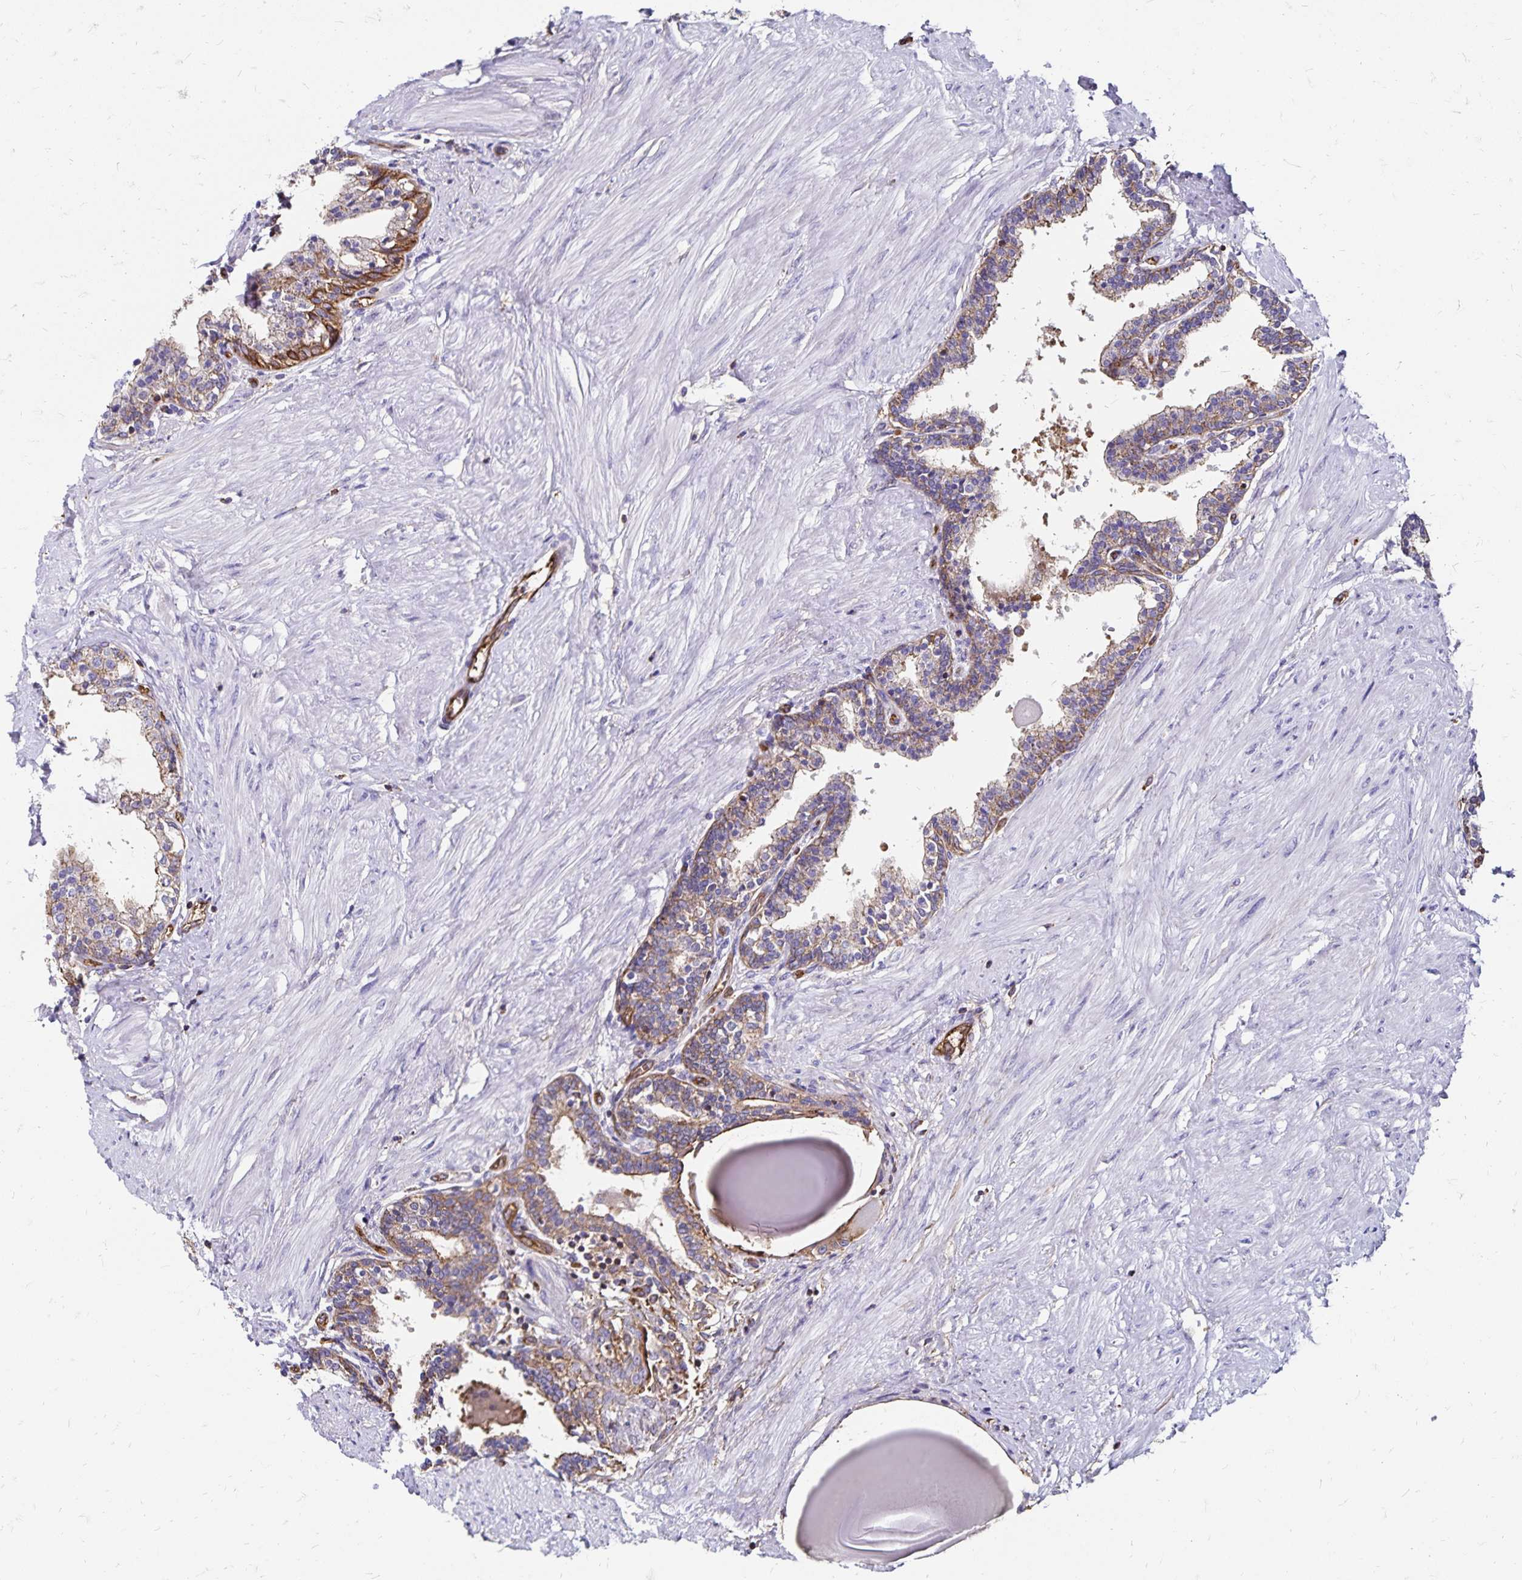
{"staining": {"intensity": "weak", "quantity": "25%-75%", "location": "cytoplasmic/membranous"}, "tissue": "prostate", "cell_type": "Glandular cells", "image_type": "normal", "snomed": [{"axis": "morphology", "description": "Normal tissue, NOS"}, {"axis": "topography", "description": "Prostate"}], "caption": "This histopathology image shows normal prostate stained with immunohistochemistry to label a protein in brown. The cytoplasmic/membranous of glandular cells show weak positivity for the protein. Nuclei are counter-stained blue.", "gene": "RPRML", "patient": {"sex": "male", "age": 55}}